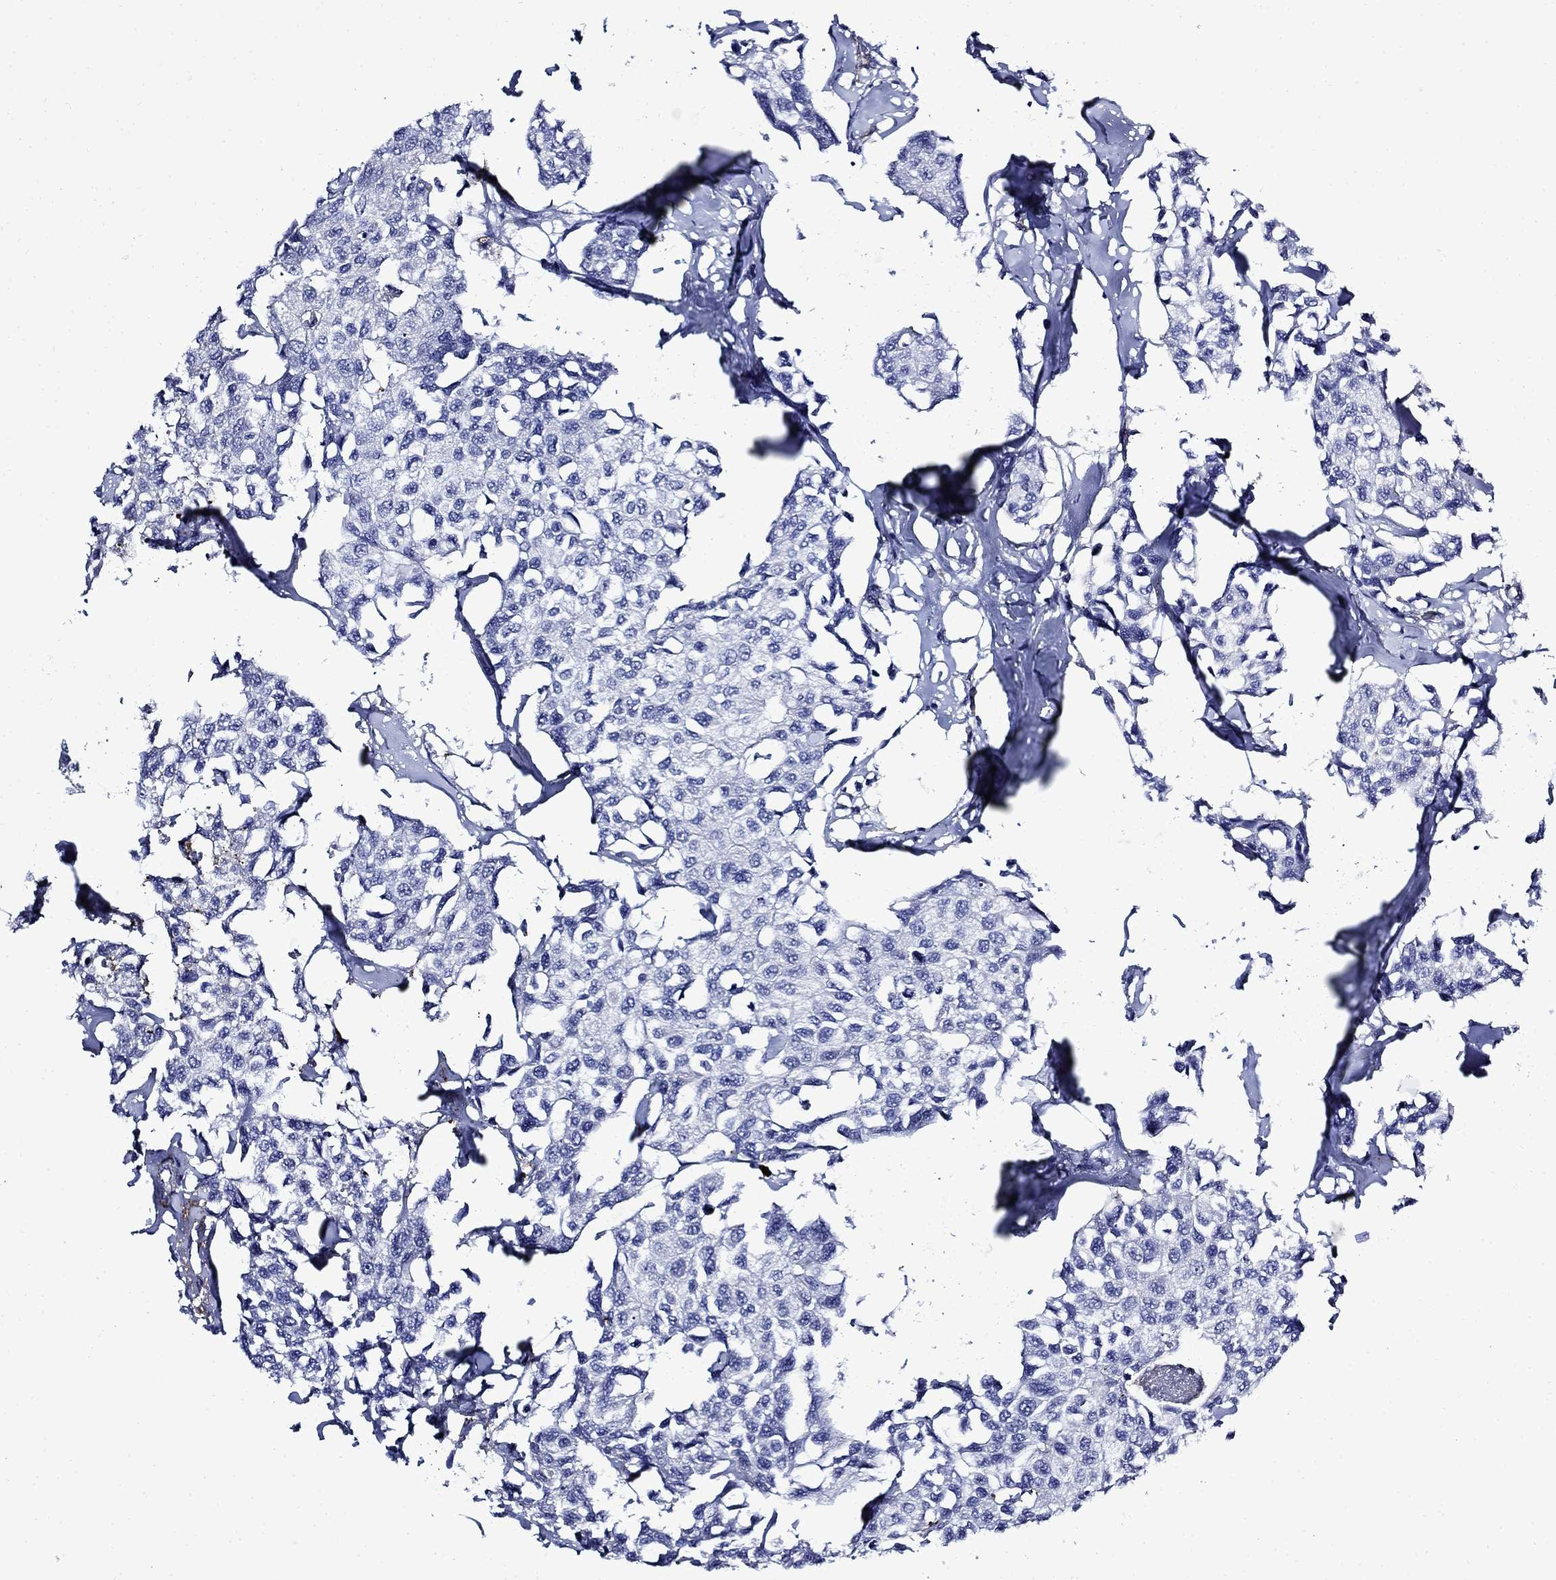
{"staining": {"intensity": "negative", "quantity": "none", "location": "none"}, "tissue": "breast cancer", "cell_type": "Tumor cells", "image_type": "cancer", "snomed": [{"axis": "morphology", "description": "Duct carcinoma"}, {"axis": "topography", "description": "Breast"}], "caption": "Histopathology image shows no protein positivity in tumor cells of intraductal carcinoma (breast) tissue. Brightfield microscopy of IHC stained with DAB (brown) and hematoxylin (blue), captured at high magnification.", "gene": "VTN", "patient": {"sex": "female", "age": 80}}